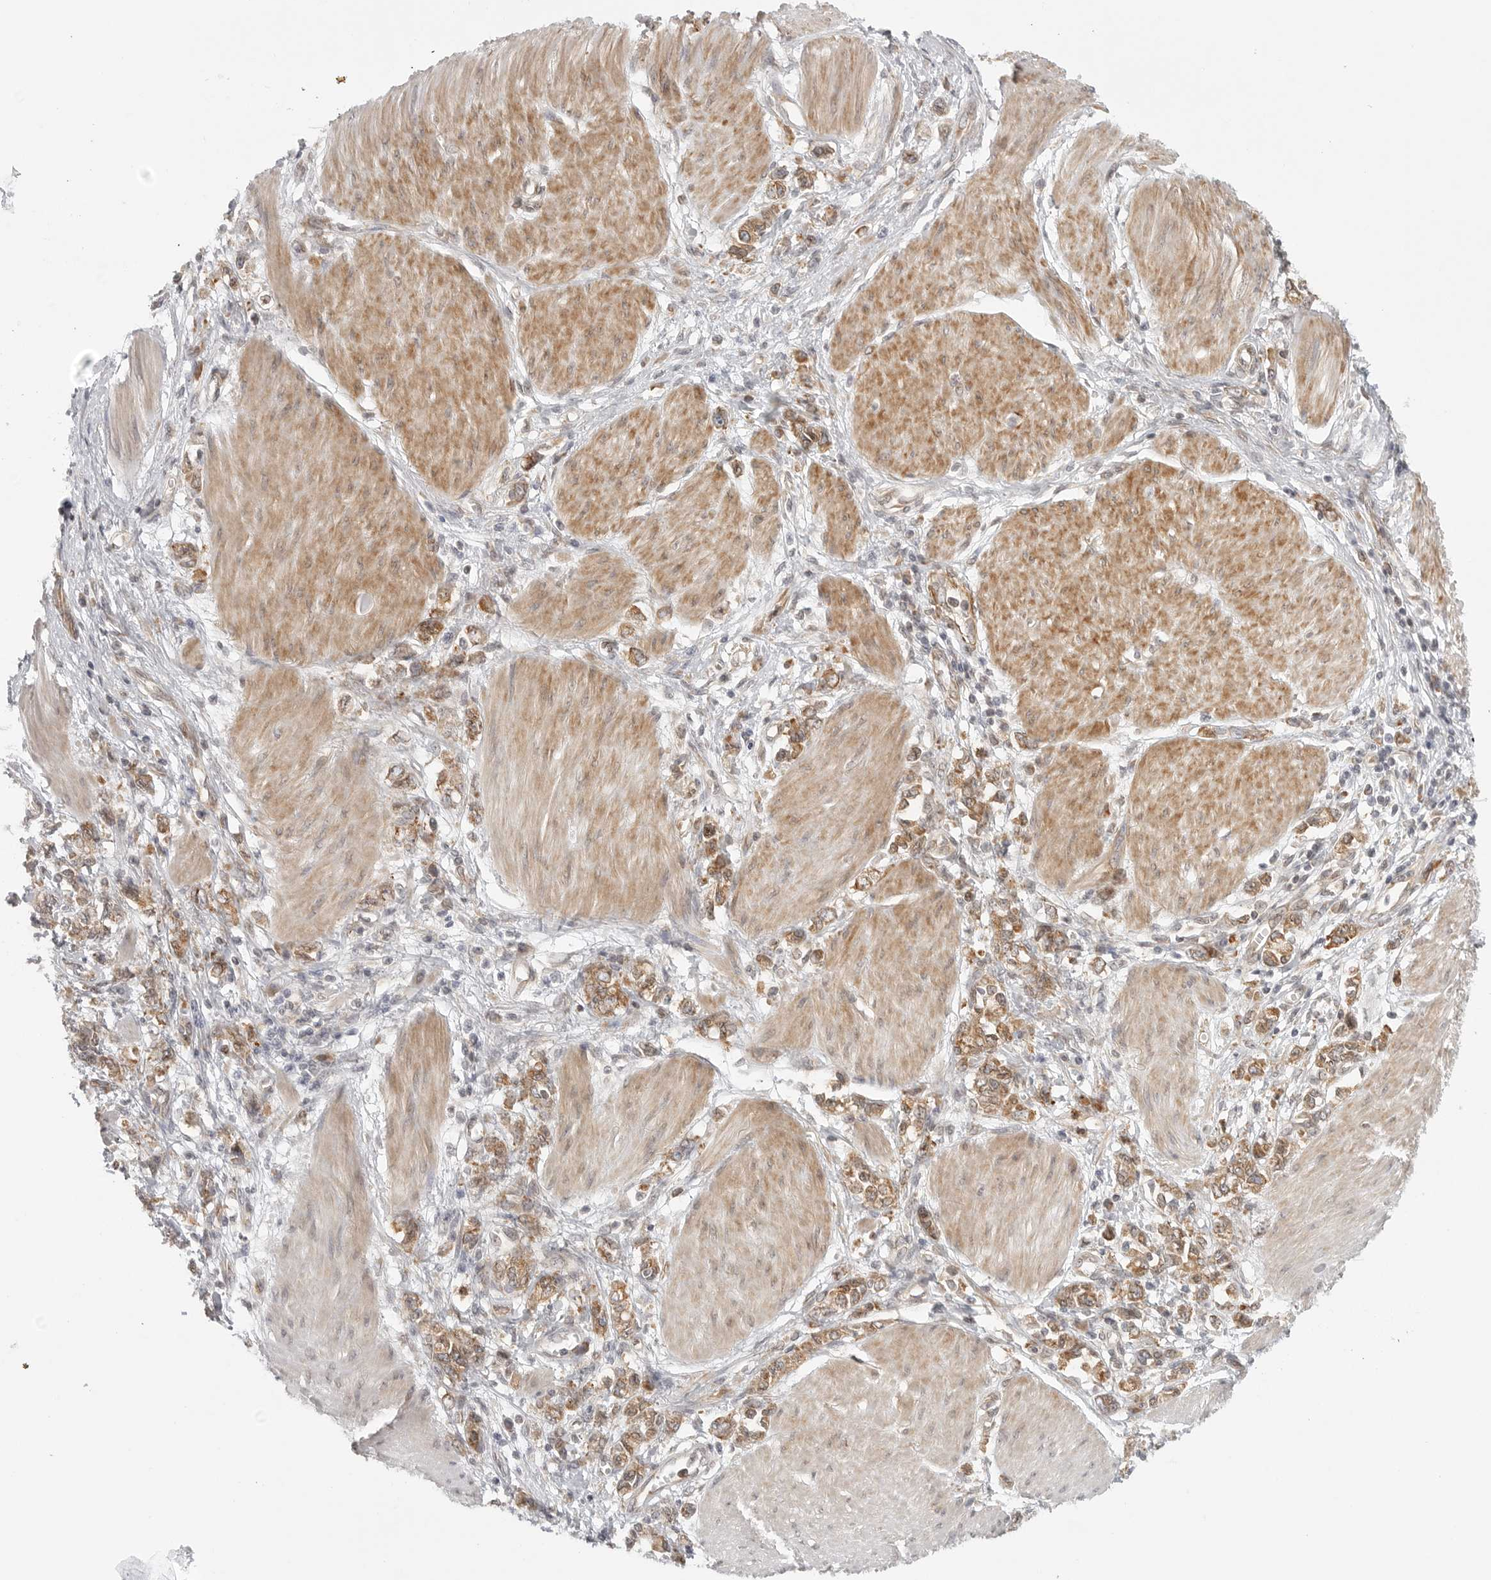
{"staining": {"intensity": "moderate", "quantity": ">75%", "location": "cytoplasmic/membranous"}, "tissue": "stomach cancer", "cell_type": "Tumor cells", "image_type": "cancer", "snomed": [{"axis": "morphology", "description": "Adenocarcinoma, NOS"}, {"axis": "topography", "description": "Stomach"}], "caption": "Immunohistochemical staining of stomach cancer demonstrates moderate cytoplasmic/membranous protein staining in about >75% of tumor cells.", "gene": "CERS2", "patient": {"sex": "female", "age": 76}}